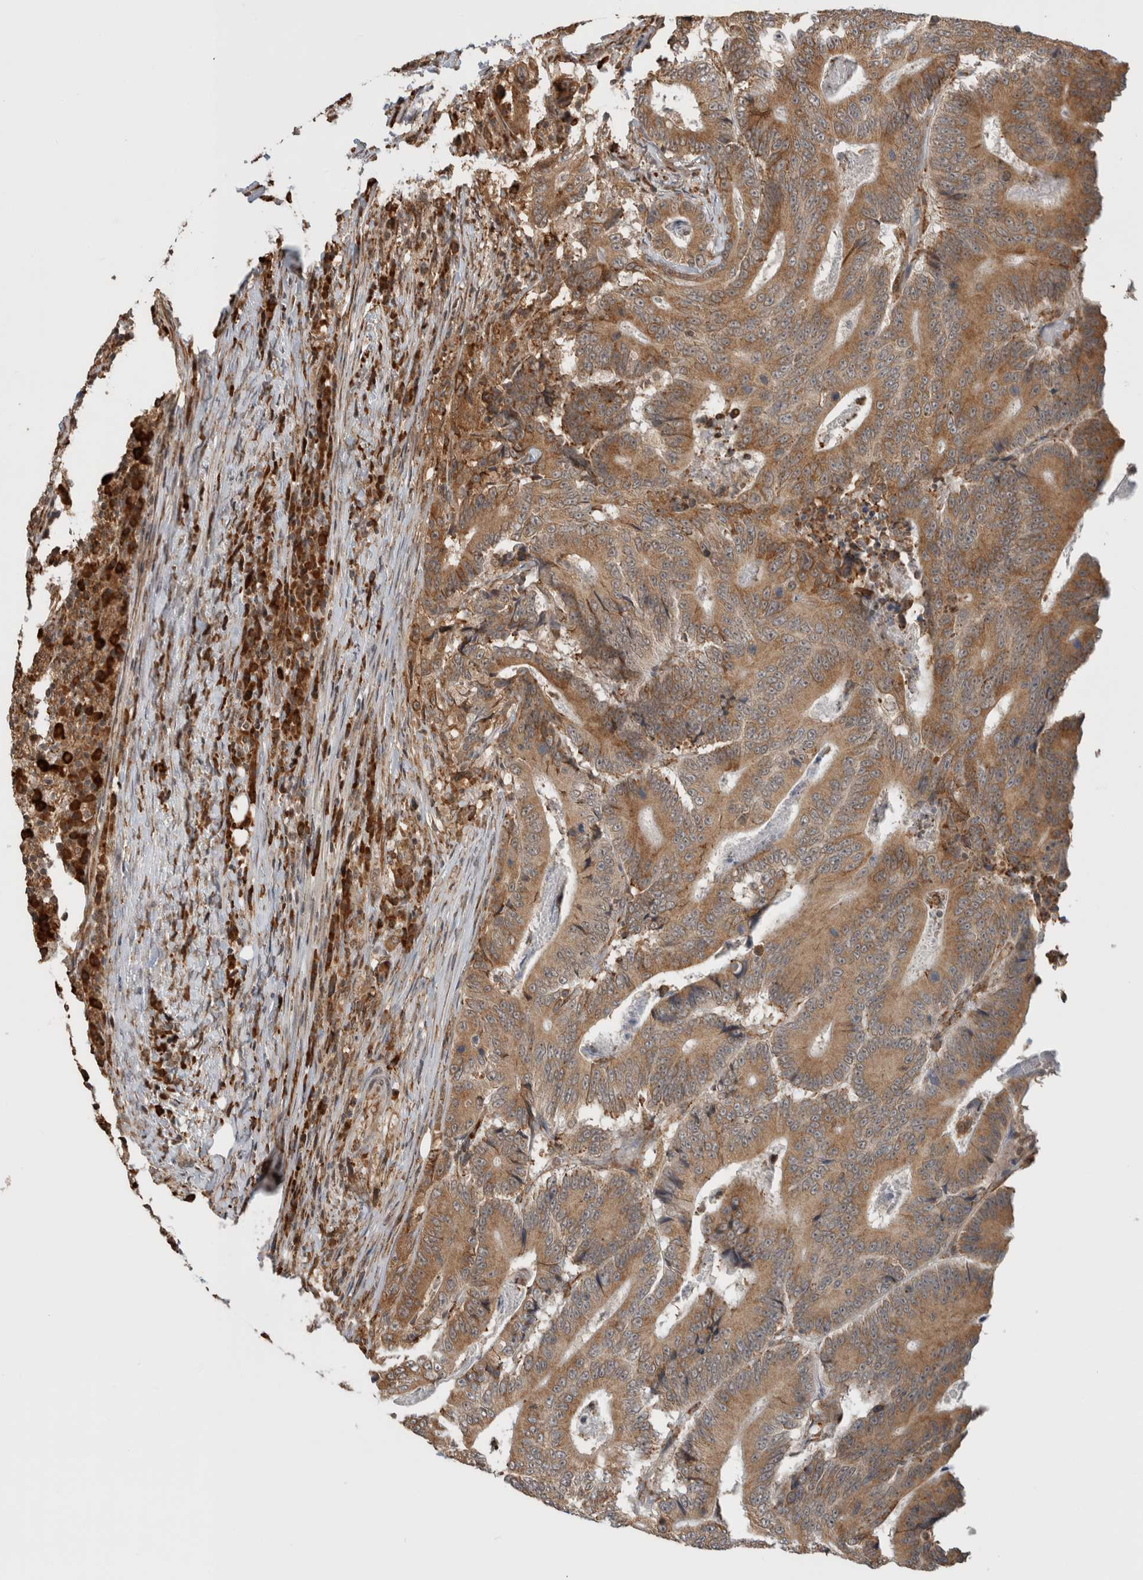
{"staining": {"intensity": "moderate", "quantity": ">75%", "location": "cytoplasmic/membranous"}, "tissue": "colorectal cancer", "cell_type": "Tumor cells", "image_type": "cancer", "snomed": [{"axis": "morphology", "description": "Adenocarcinoma, NOS"}, {"axis": "topography", "description": "Colon"}], "caption": "This is a photomicrograph of immunohistochemistry (IHC) staining of colorectal adenocarcinoma, which shows moderate staining in the cytoplasmic/membranous of tumor cells.", "gene": "MS4A7", "patient": {"sex": "male", "age": 83}}